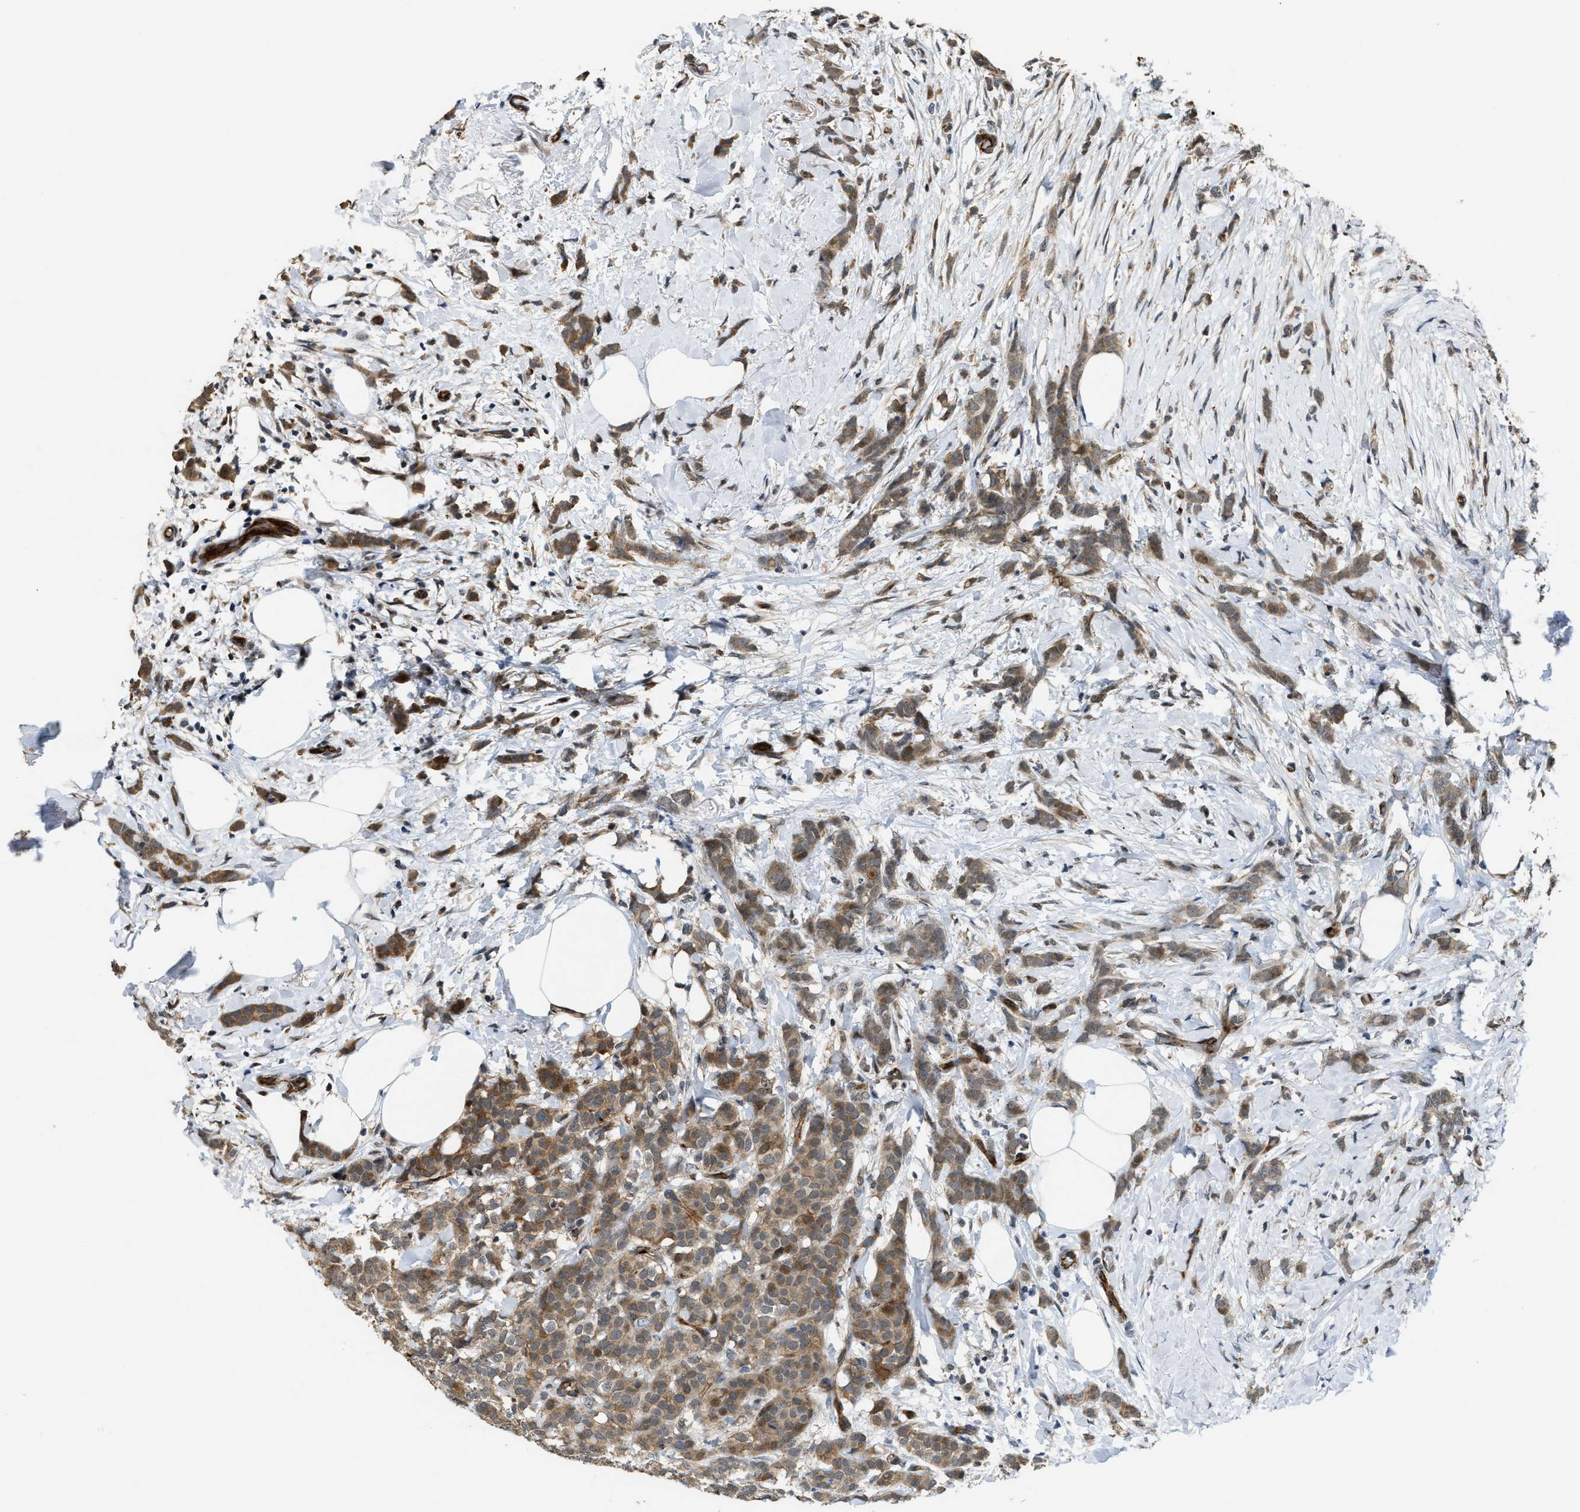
{"staining": {"intensity": "moderate", "quantity": ">75%", "location": "cytoplasmic/membranous"}, "tissue": "breast cancer", "cell_type": "Tumor cells", "image_type": "cancer", "snomed": [{"axis": "morphology", "description": "Lobular carcinoma, in situ"}, {"axis": "morphology", "description": "Lobular carcinoma"}, {"axis": "topography", "description": "Breast"}], "caption": "Tumor cells exhibit medium levels of moderate cytoplasmic/membranous expression in about >75% of cells in human breast lobular carcinoma in situ.", "gene": "DPF2", "patient": {"sex": "female", "age": 41}}